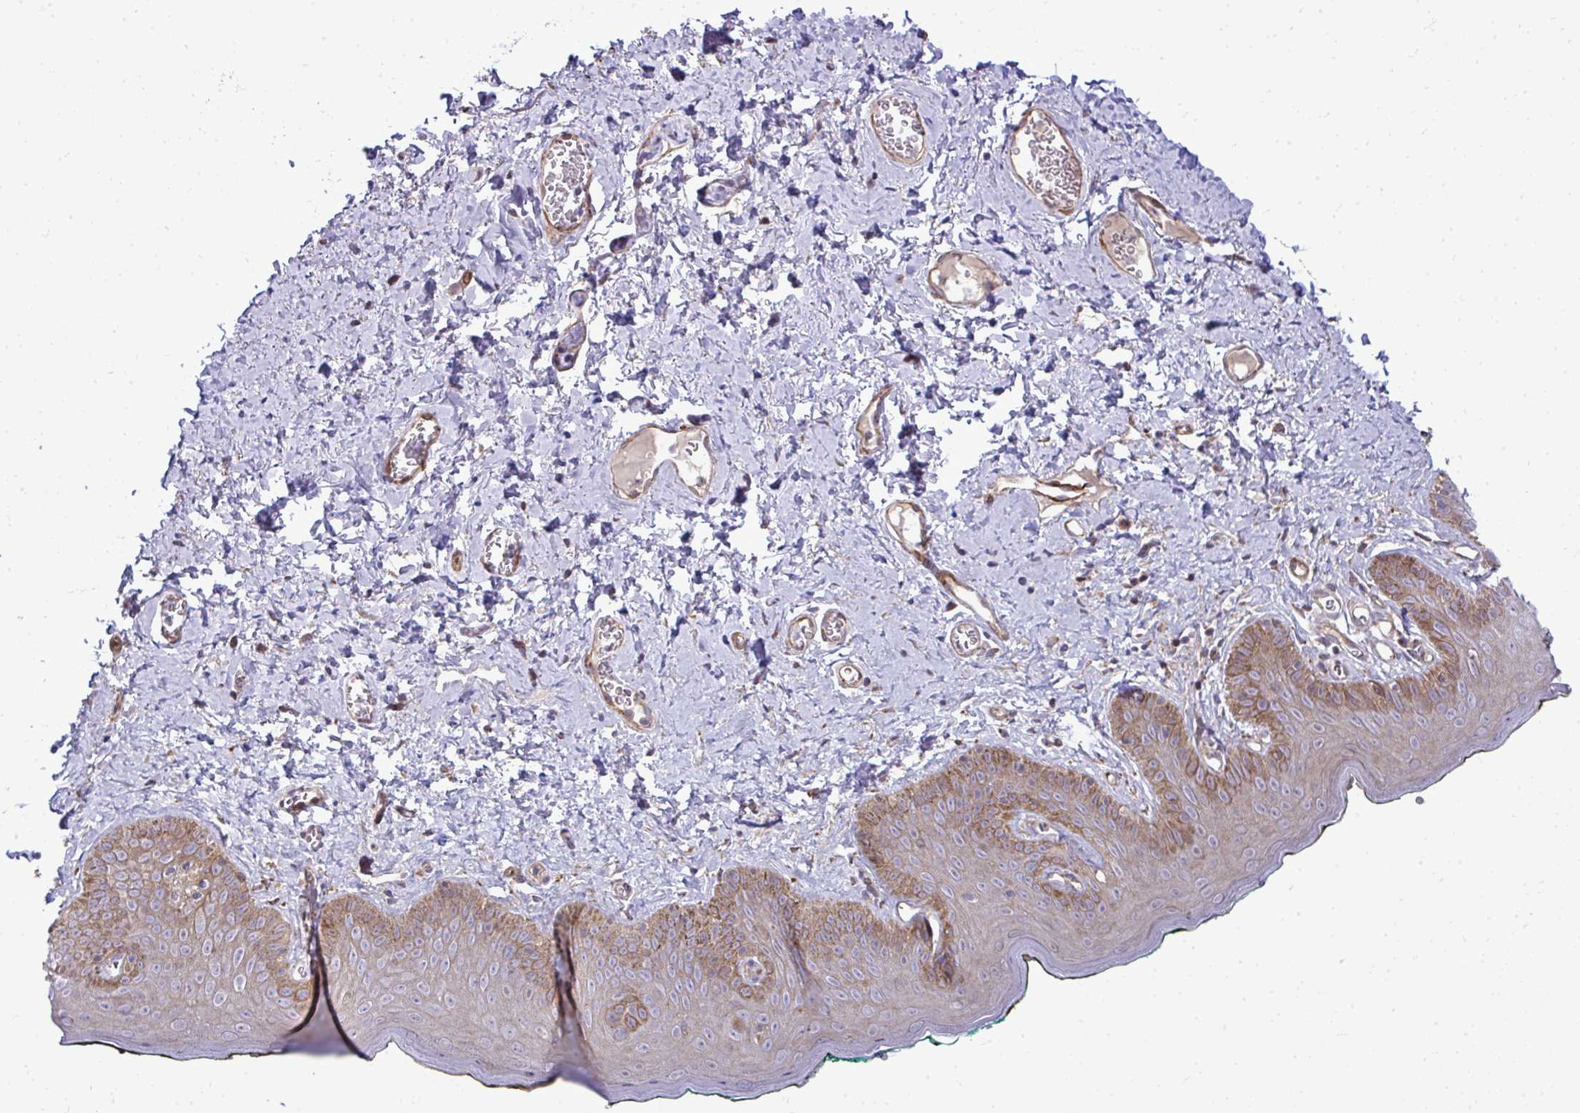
{"staining": {"intensity": "moderate", "quantity": "25%-75%", "location": "cytoplasmic/membranous"}, "tissue": "skin", "cell_type": "Epidermal cells", "image_type": "normal", "snomed": [{"axis": "morphology", "description": "Normal tissue, NOS"}, {"axis": "topography", "description": "Vulva"}, {"axis": "topography", "description": "Peripheral nerve tissue"}], "caption": "Immunohistochemical staining of normal skin shows 25%-75% levels of moderate cytoplasmic/membranous protein expression in approximately 25%-75% of epidermal cells.", "gene": "ZSCAN9", "patient": {"sex": "female", "age": 66}}